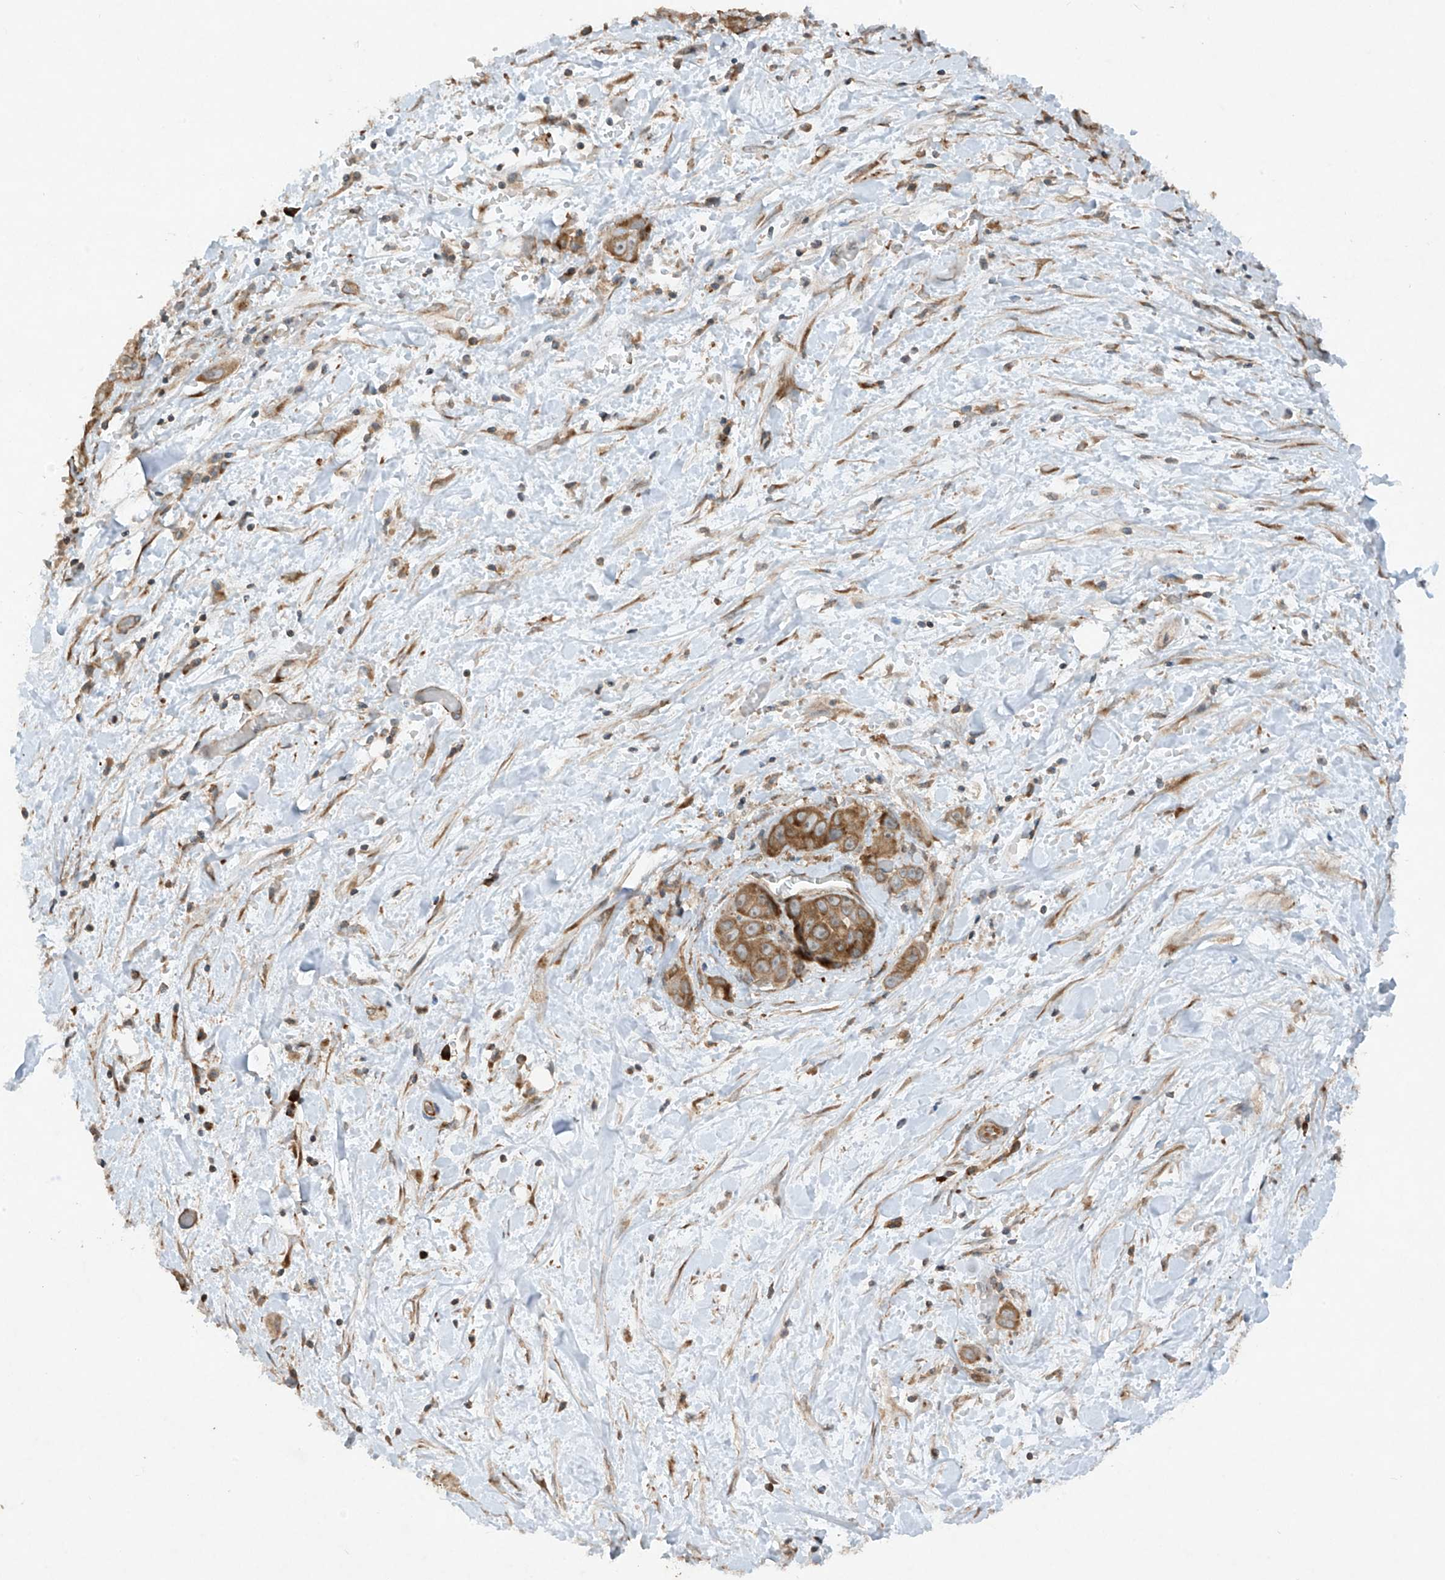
{"staining": {"intensity": "moderate", "quantity": ">75%", "location": "cytoplasmic/membranous"}, "tissue": "liver cancer", "cell_type": "Tumor cells", "image_type": "cancer", "snomed": [{"axis": "morphology", "description": "Cholangiocarcinoma"}, {"axis": "topography", "description": "Liver"}], "caption": "Immunohistochemical staining of human liver cholangiocarcinoma shows moderate cytoplasmic/membranous protein expression in about >75% of tumor cells.", "gene": "RPL34", "patient": {"sex": "female", "age": 52}}